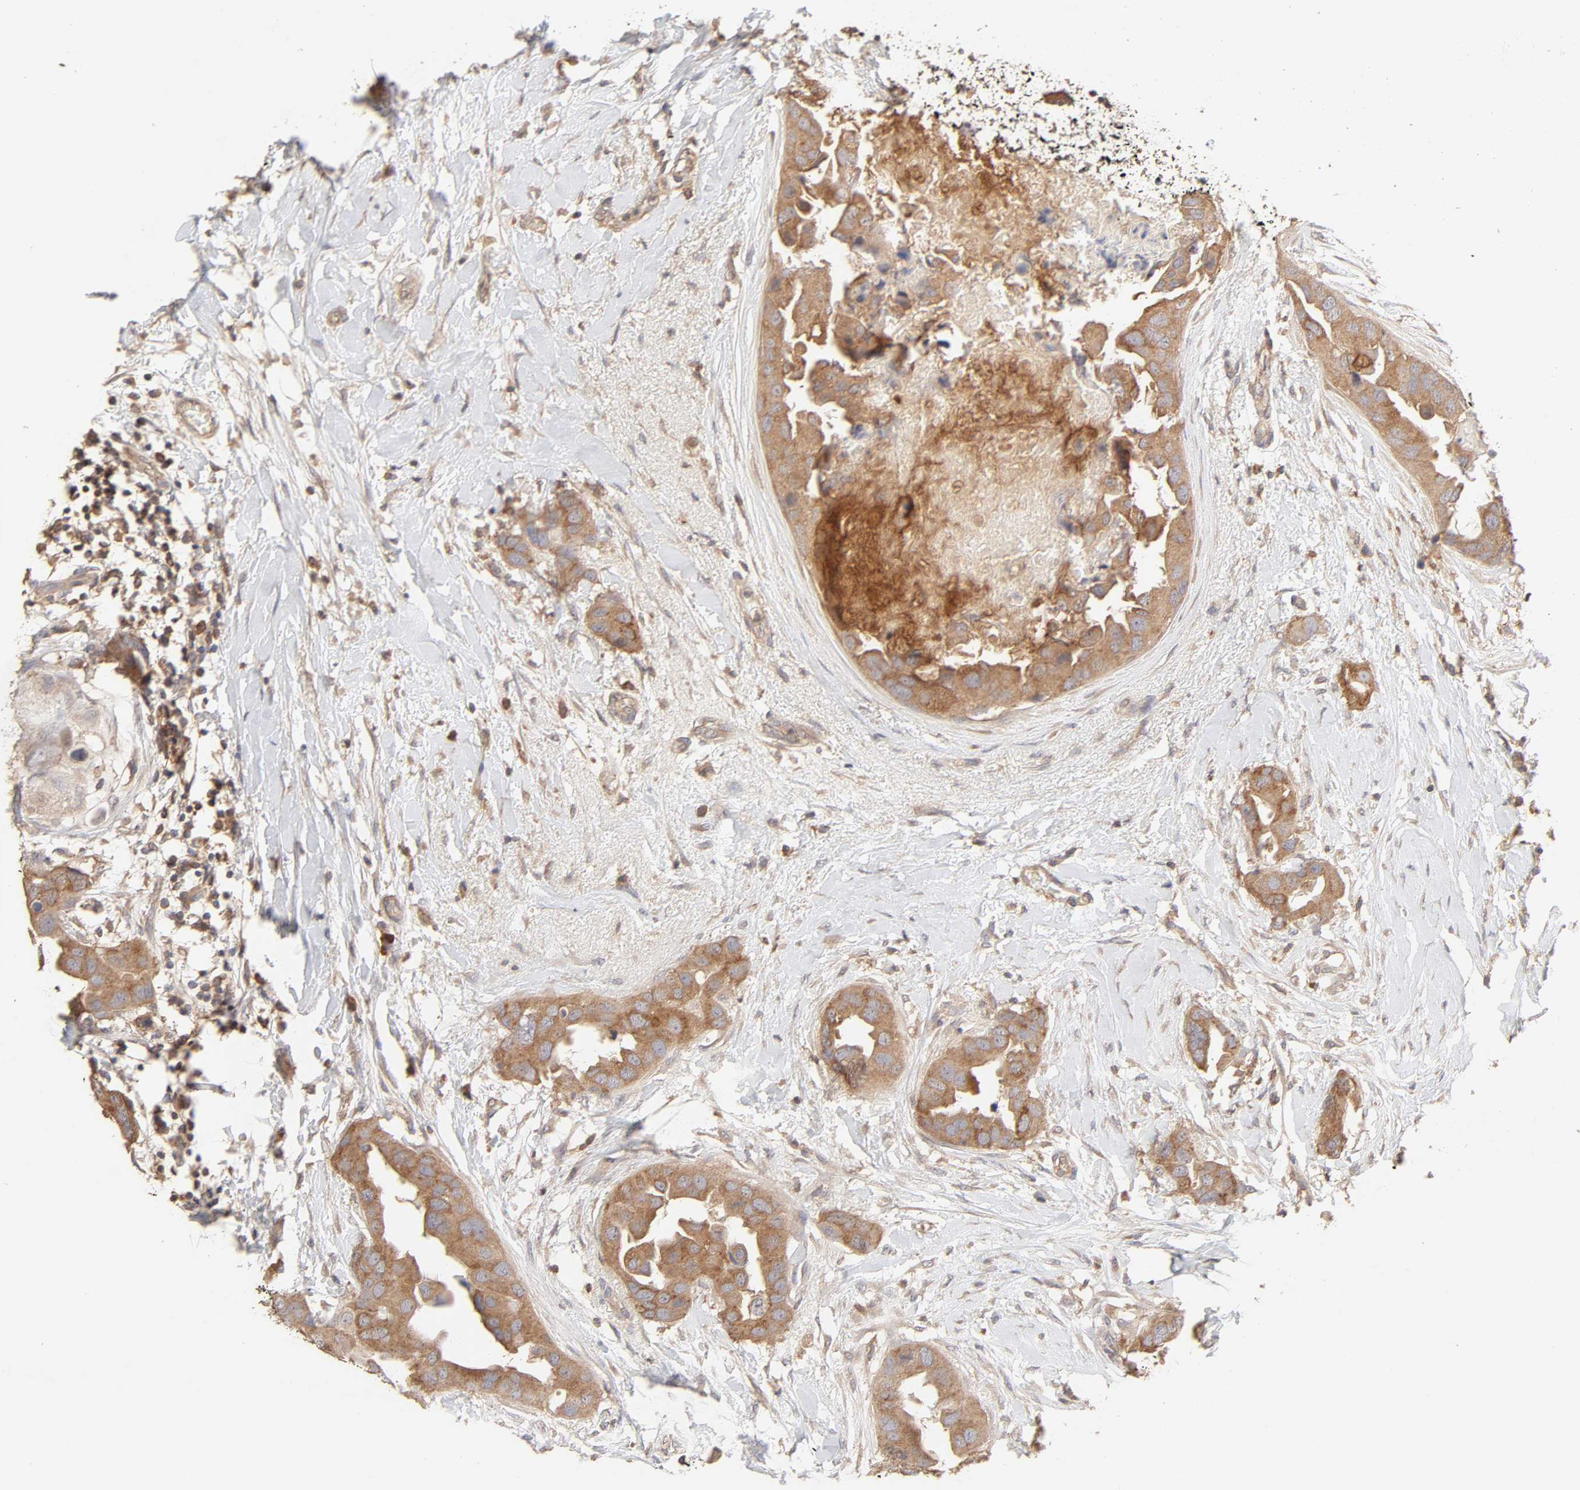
{"staining": {"intensity": "moderate", "quantity": ">75%", "location": "cytoplasmic/membranous"}, "tissue": "breast cancer", "cell_type": "Tumor cells", "image_type": "cancer", "snomed": [{"axis": "morphology", "description": "Duct carcinoma"}, {"axis": "topography", "description": "Breast"}], "caption": "Moderate cytoplasmic/membranous protein positivity is present in about >75% of tumor cells in infiltrating ductal carcinoma (breast).", "gene": "AP1G2", "patient": {"sex": "female", "age": 40}}